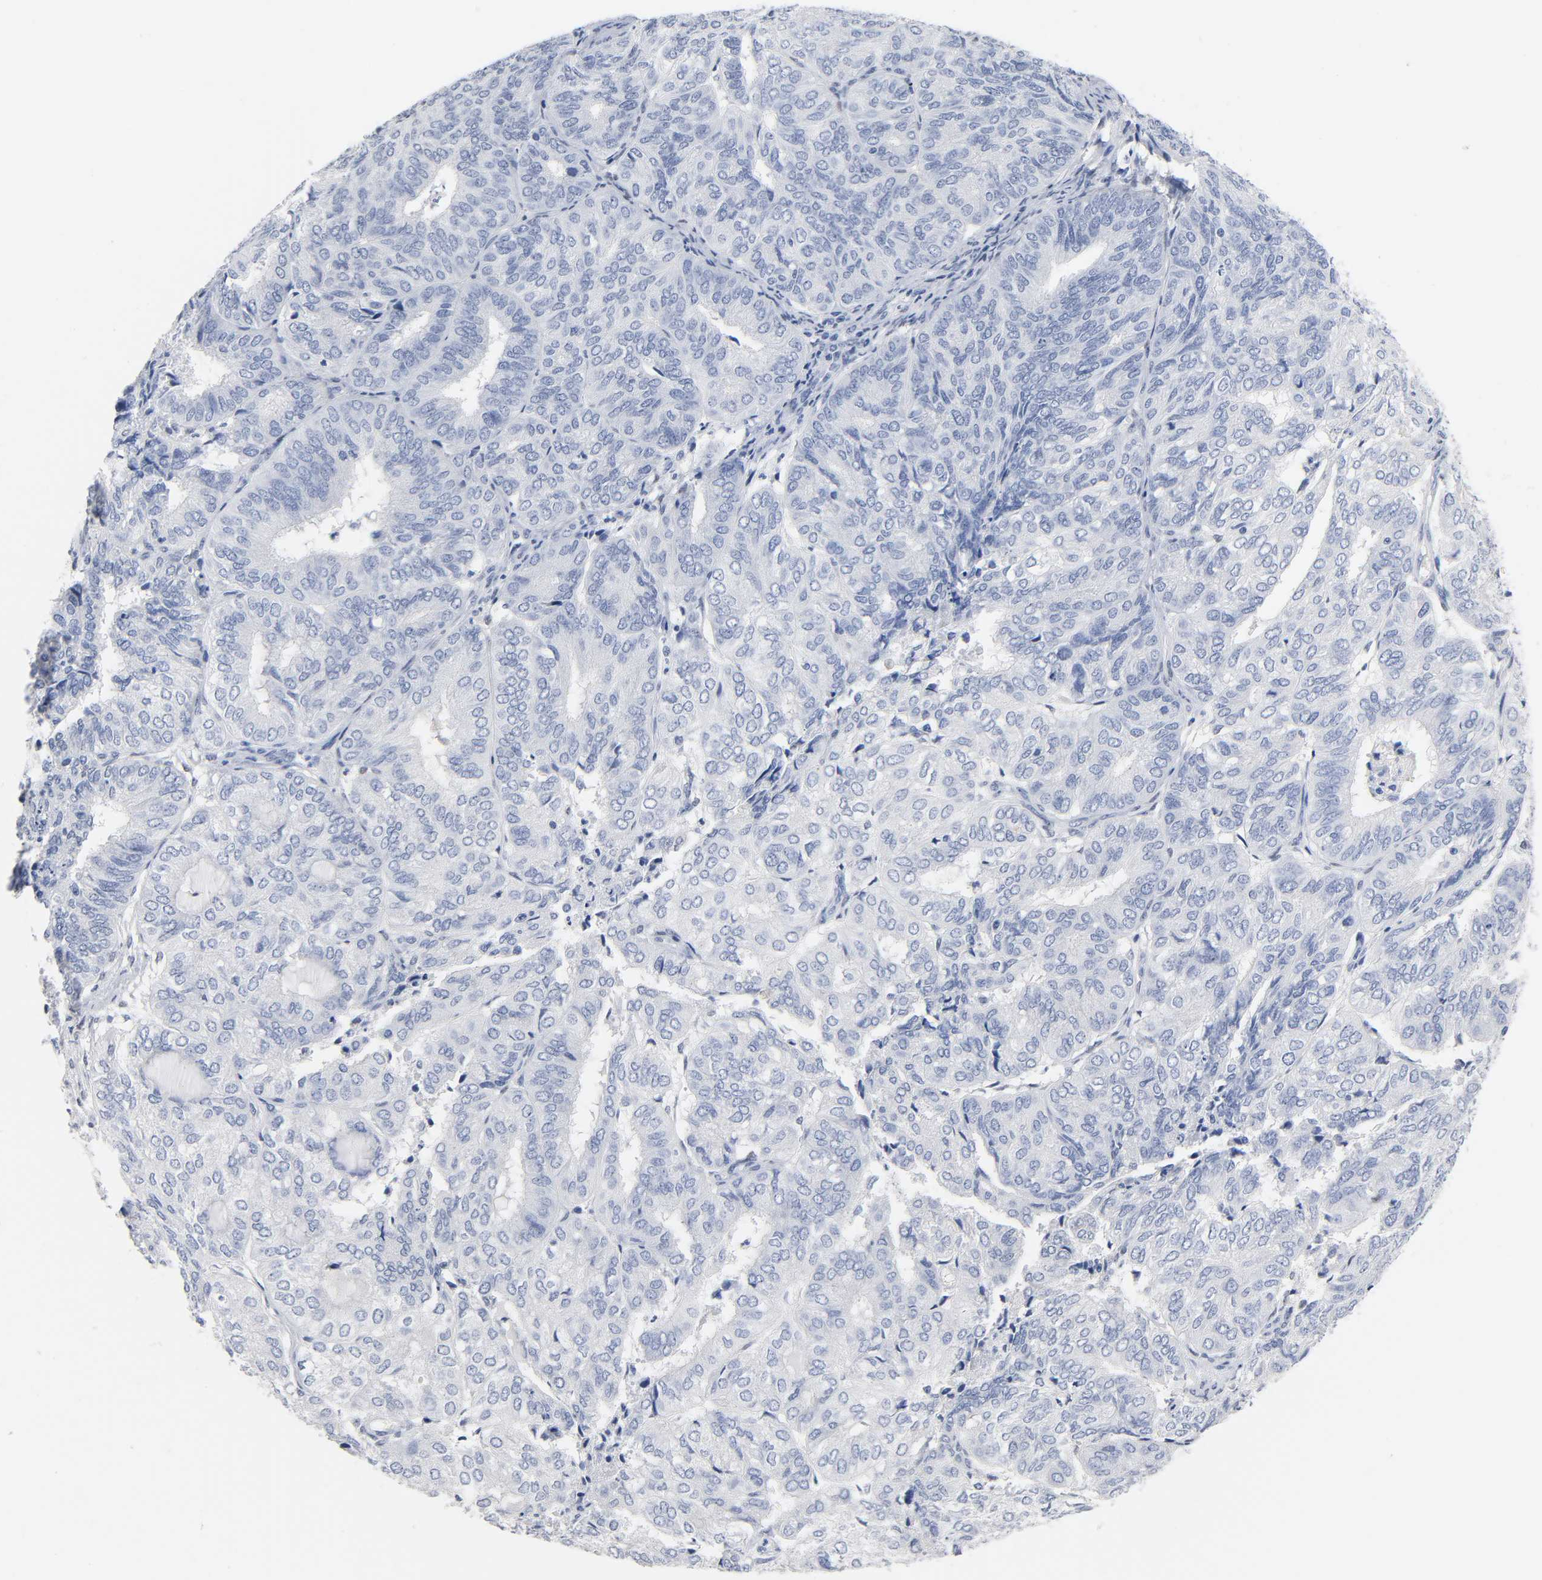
{"staining": {"intensity": "negative", "quantity": "none", "location": "none"}, "tissue": "endometrial cancer", "cell_type": "Tumor cells", "image_type": "cancer", "snomed": [{"axis": "morphology", "description": "Adenocarcinoma, NOS"}, {"axis": "topography", "description": "Uterus"}], "caption": "The immunohistochemistry histopathology image has no significant positivity in tumor cells of adenocarcinoma (endometrial) tissue.", "gene": "NAB2", "patient": {"sex": "female", "age": 60}}